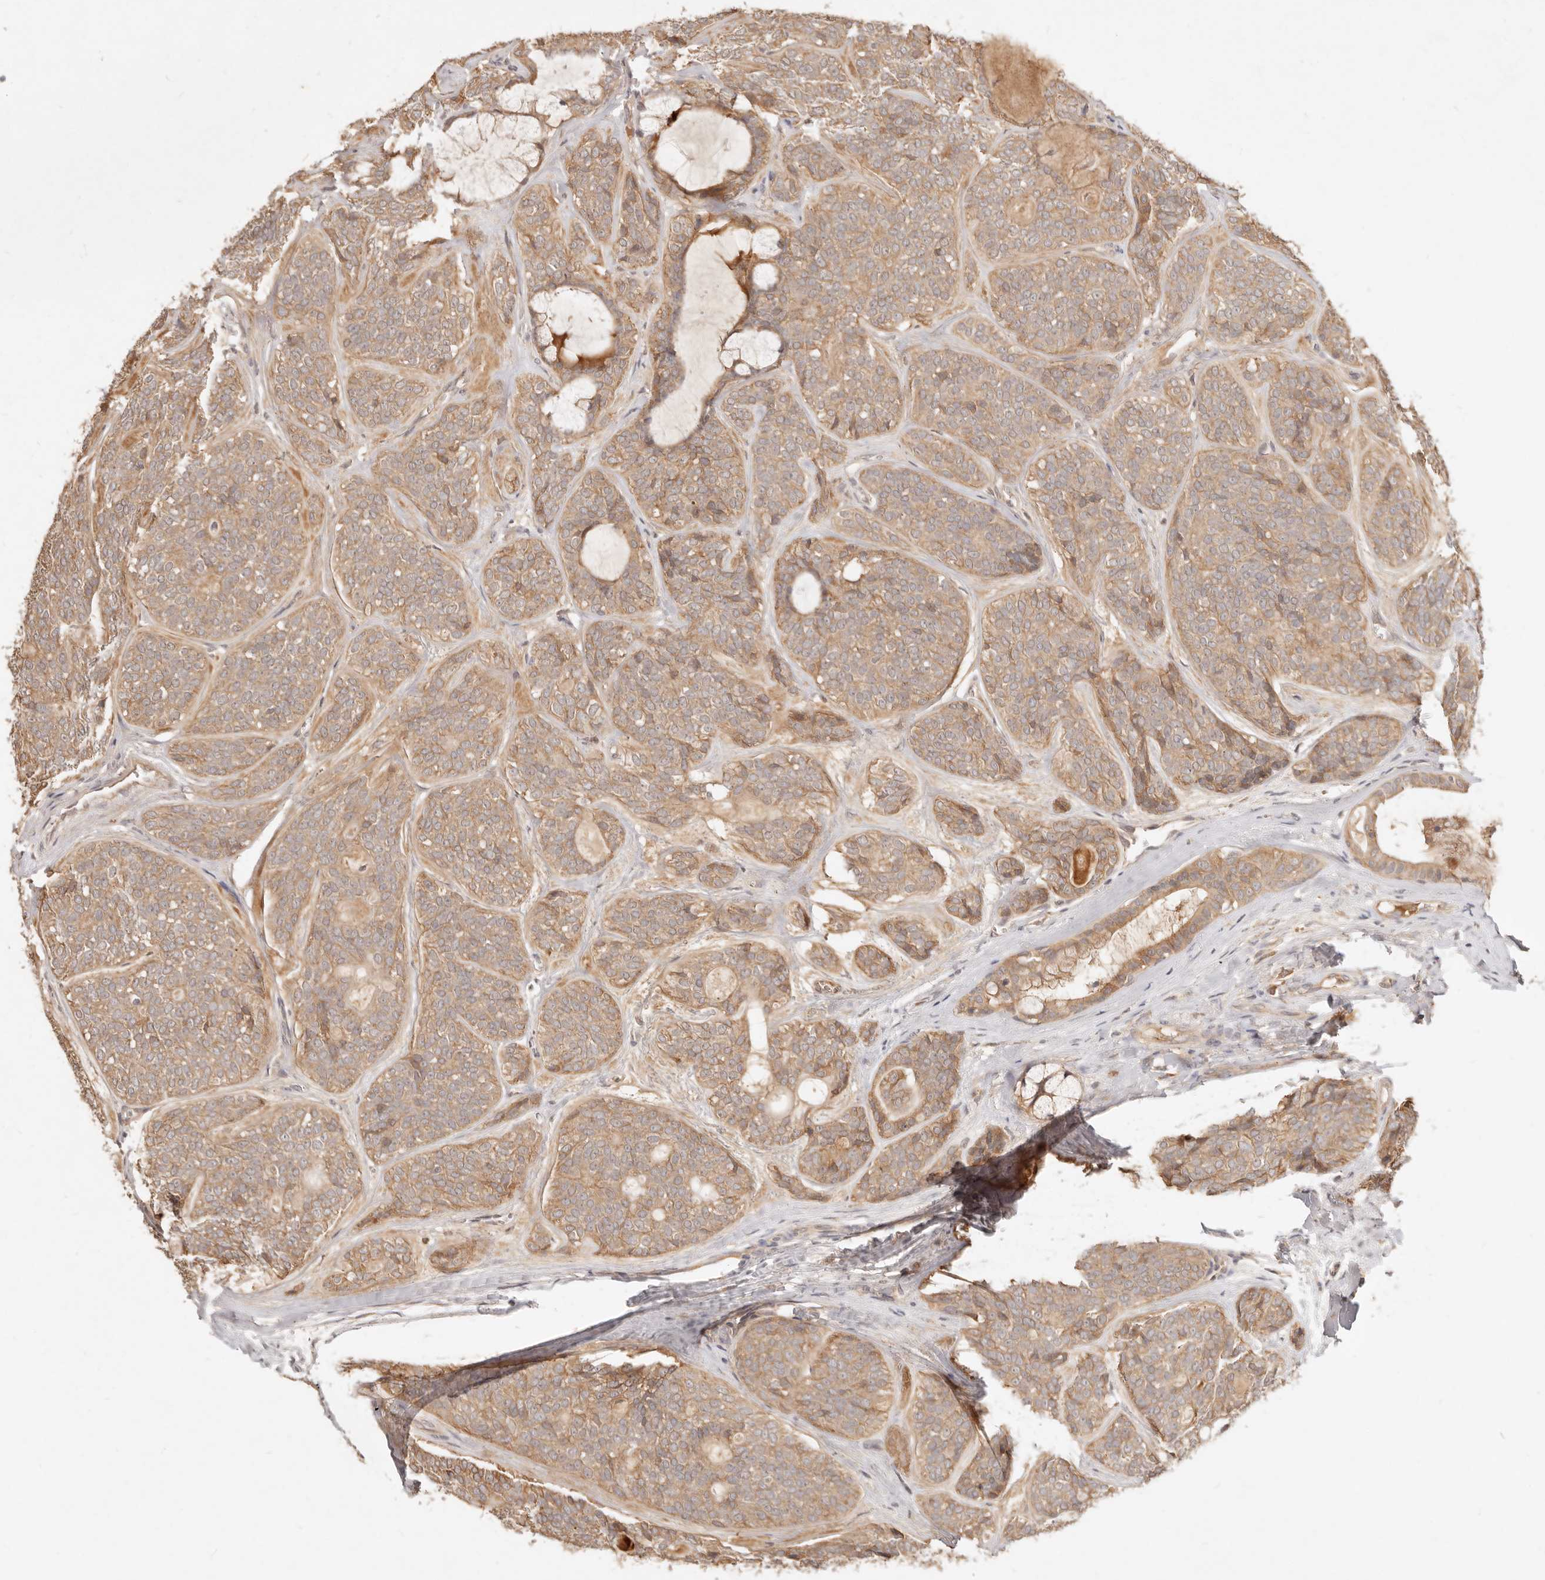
{"staining": {"intensity": "moderate", "quantity": ">75%", "location": "cytoplasmic/membranous"}, "tissue": "head and neck cancer", "cell_type": "Tumor cells", "image_type": "cancer", "snomed": [{"axis": "morphology", "description": "Adenocarcinoma, NOS"}, {"axis": "topography", "description": "Head-Neck"}], "caption": "Tumor cells reveal moderate cytoplasmic/membranous staining in approximately >75% of cells in head and neck cancer.", "gene": "FREM2", "patient": {"sex": "male", "age": 66}}